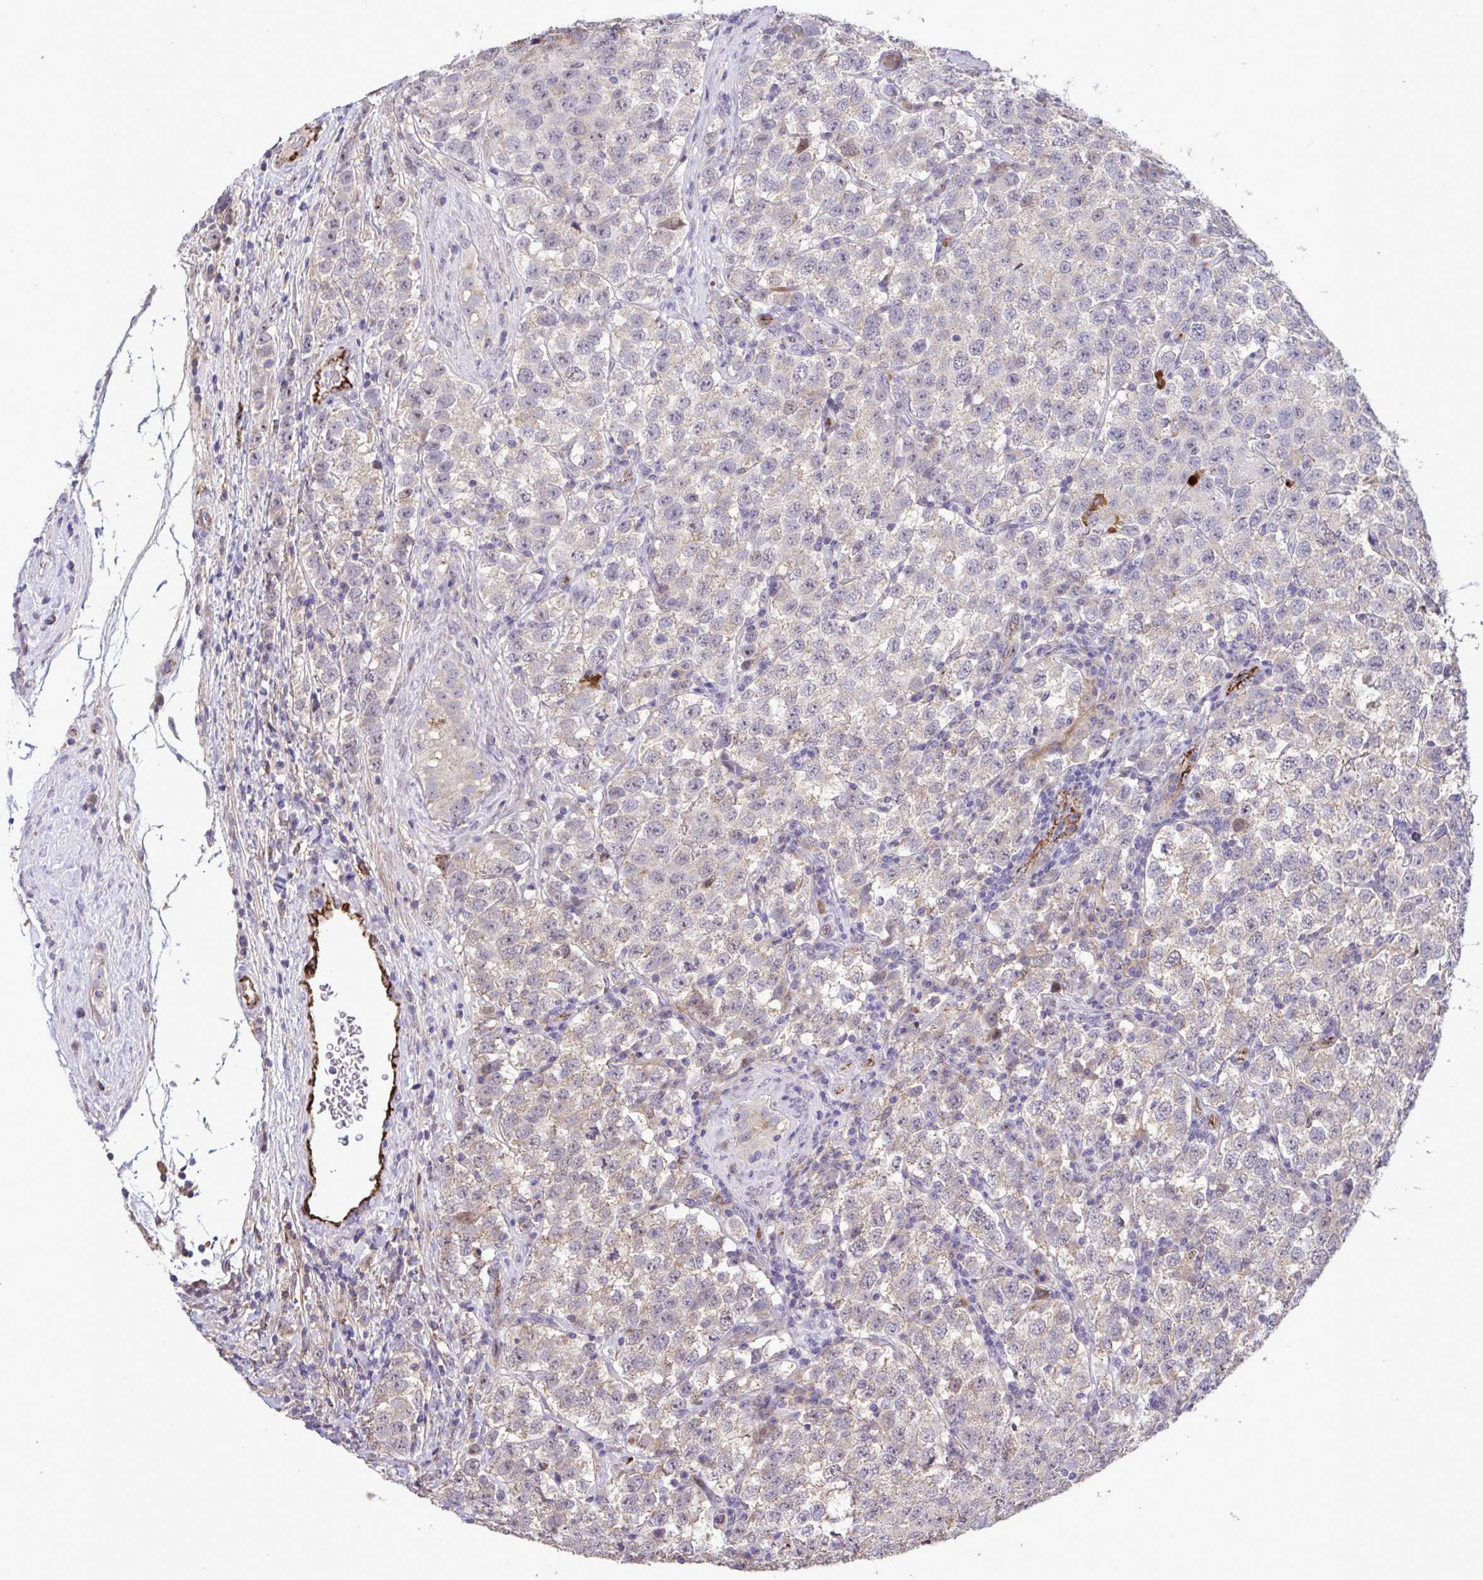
{"staining": {"intensity": "weak", "quantity": "<25%", "location": "cytoplasmic/membranous"}, "tissue": "testis cancer", "cell_type": "Tumor cells", "image_type": "cancer", "snomed": [{"axis": "morphology", "description": "Seminoma, NOS"}, {"axis": "topography", "description": "Testis"}], "caption": "An image of testis cancer (seminoma) stained for a protein displays no brown staining in tumor cells.", "gene": "CD101", "patient": {"sex": "male", "age": 34}}